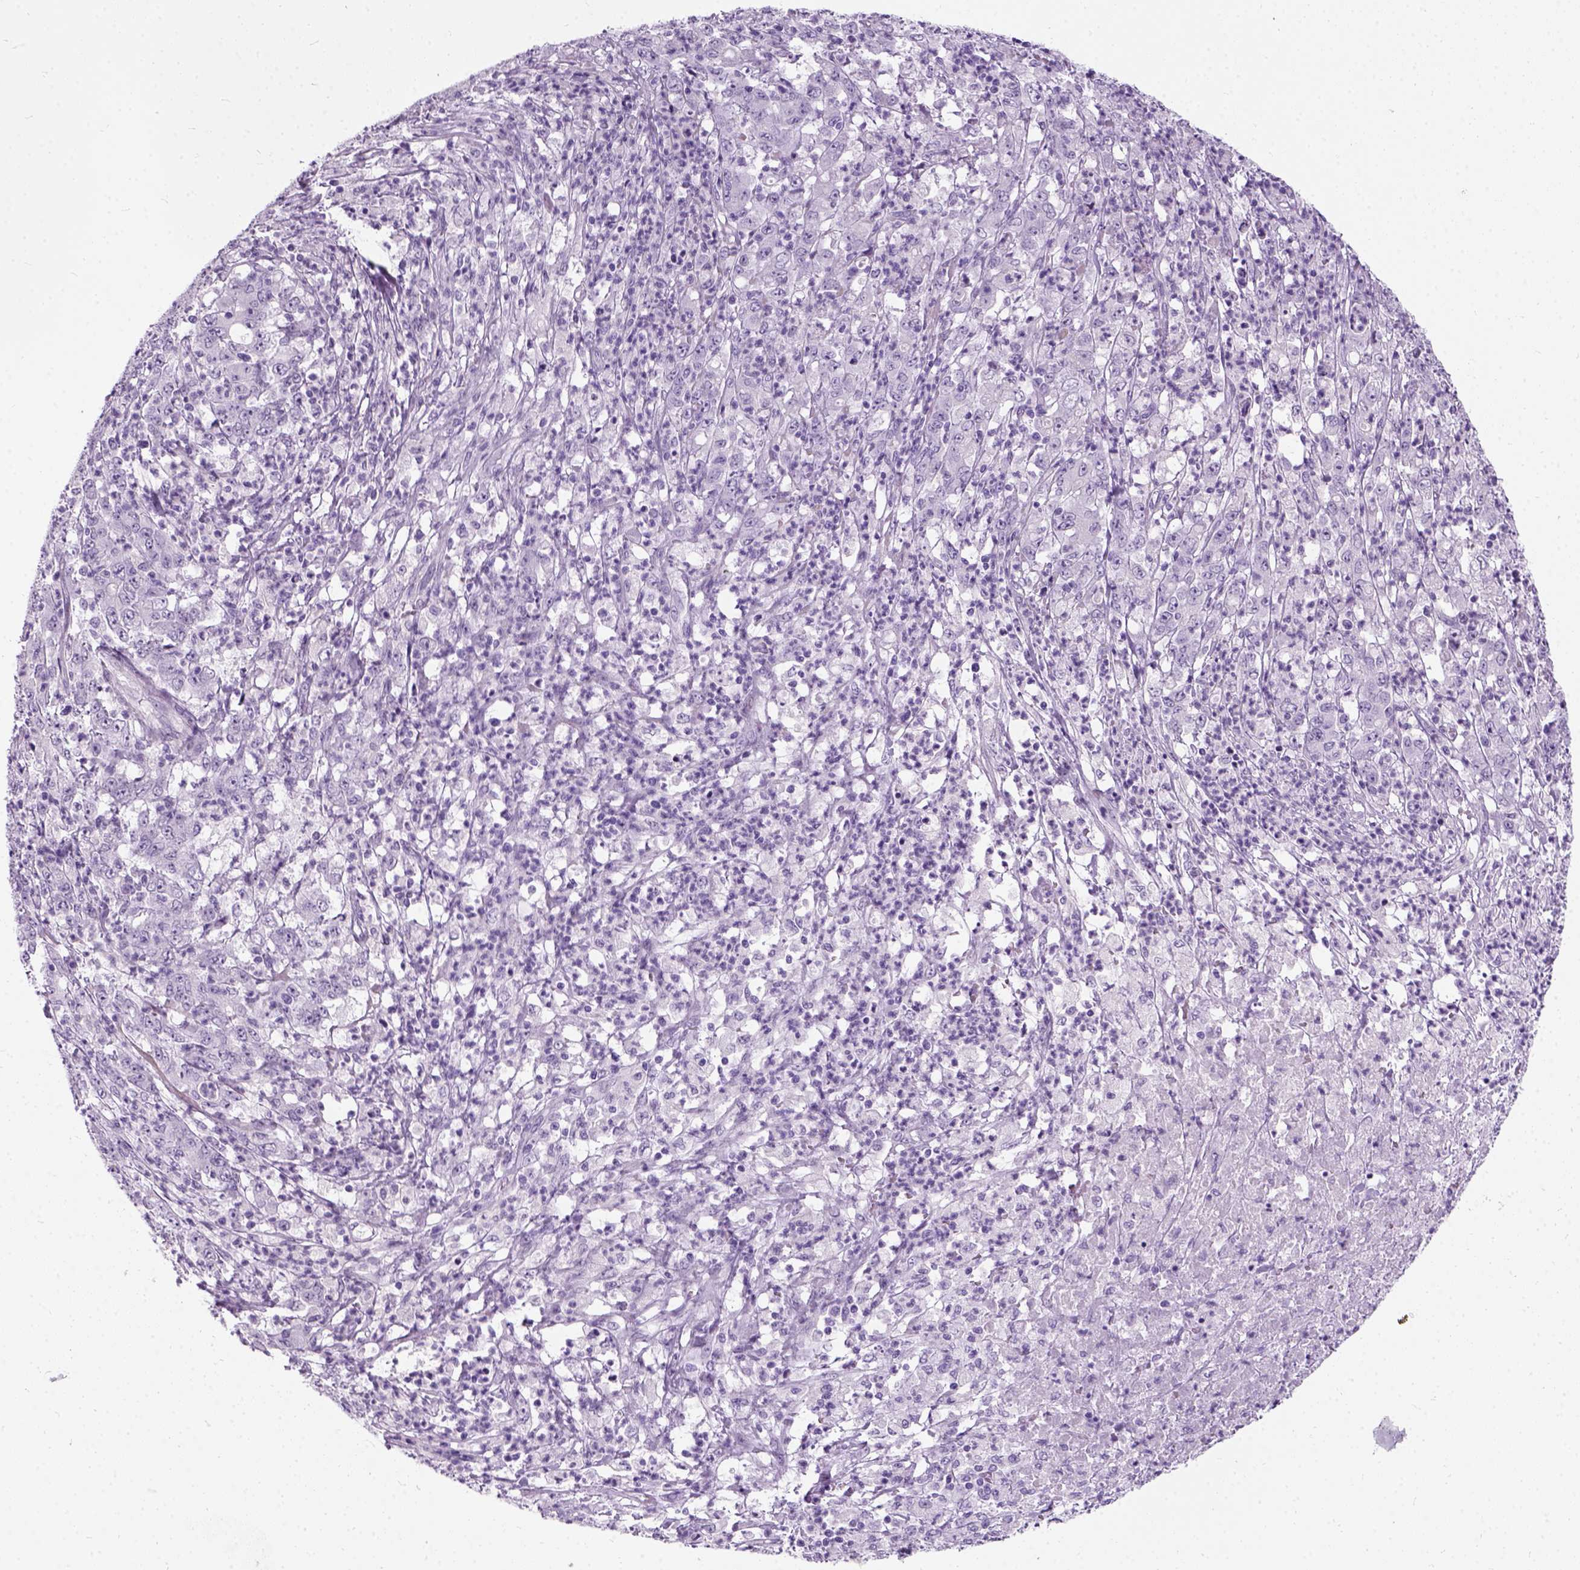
{"staining": {"intensity": "negative", "quantity": "none", "location": "none"}, "tissue": "stomach cancer", "cell_type": "Tumor cells", "image_type": "cancer", "snomed": [{"axis": "morphology", "description": "Adenocarcinoma, NOS"}, {"axis": "topography", "description": "Stomach, lower"}], "caption": "Tumor cells are negative for protein expression in human stomach cancer.", "gene": "AXDND1", "patient": {"sex": "female", "age": 71}}